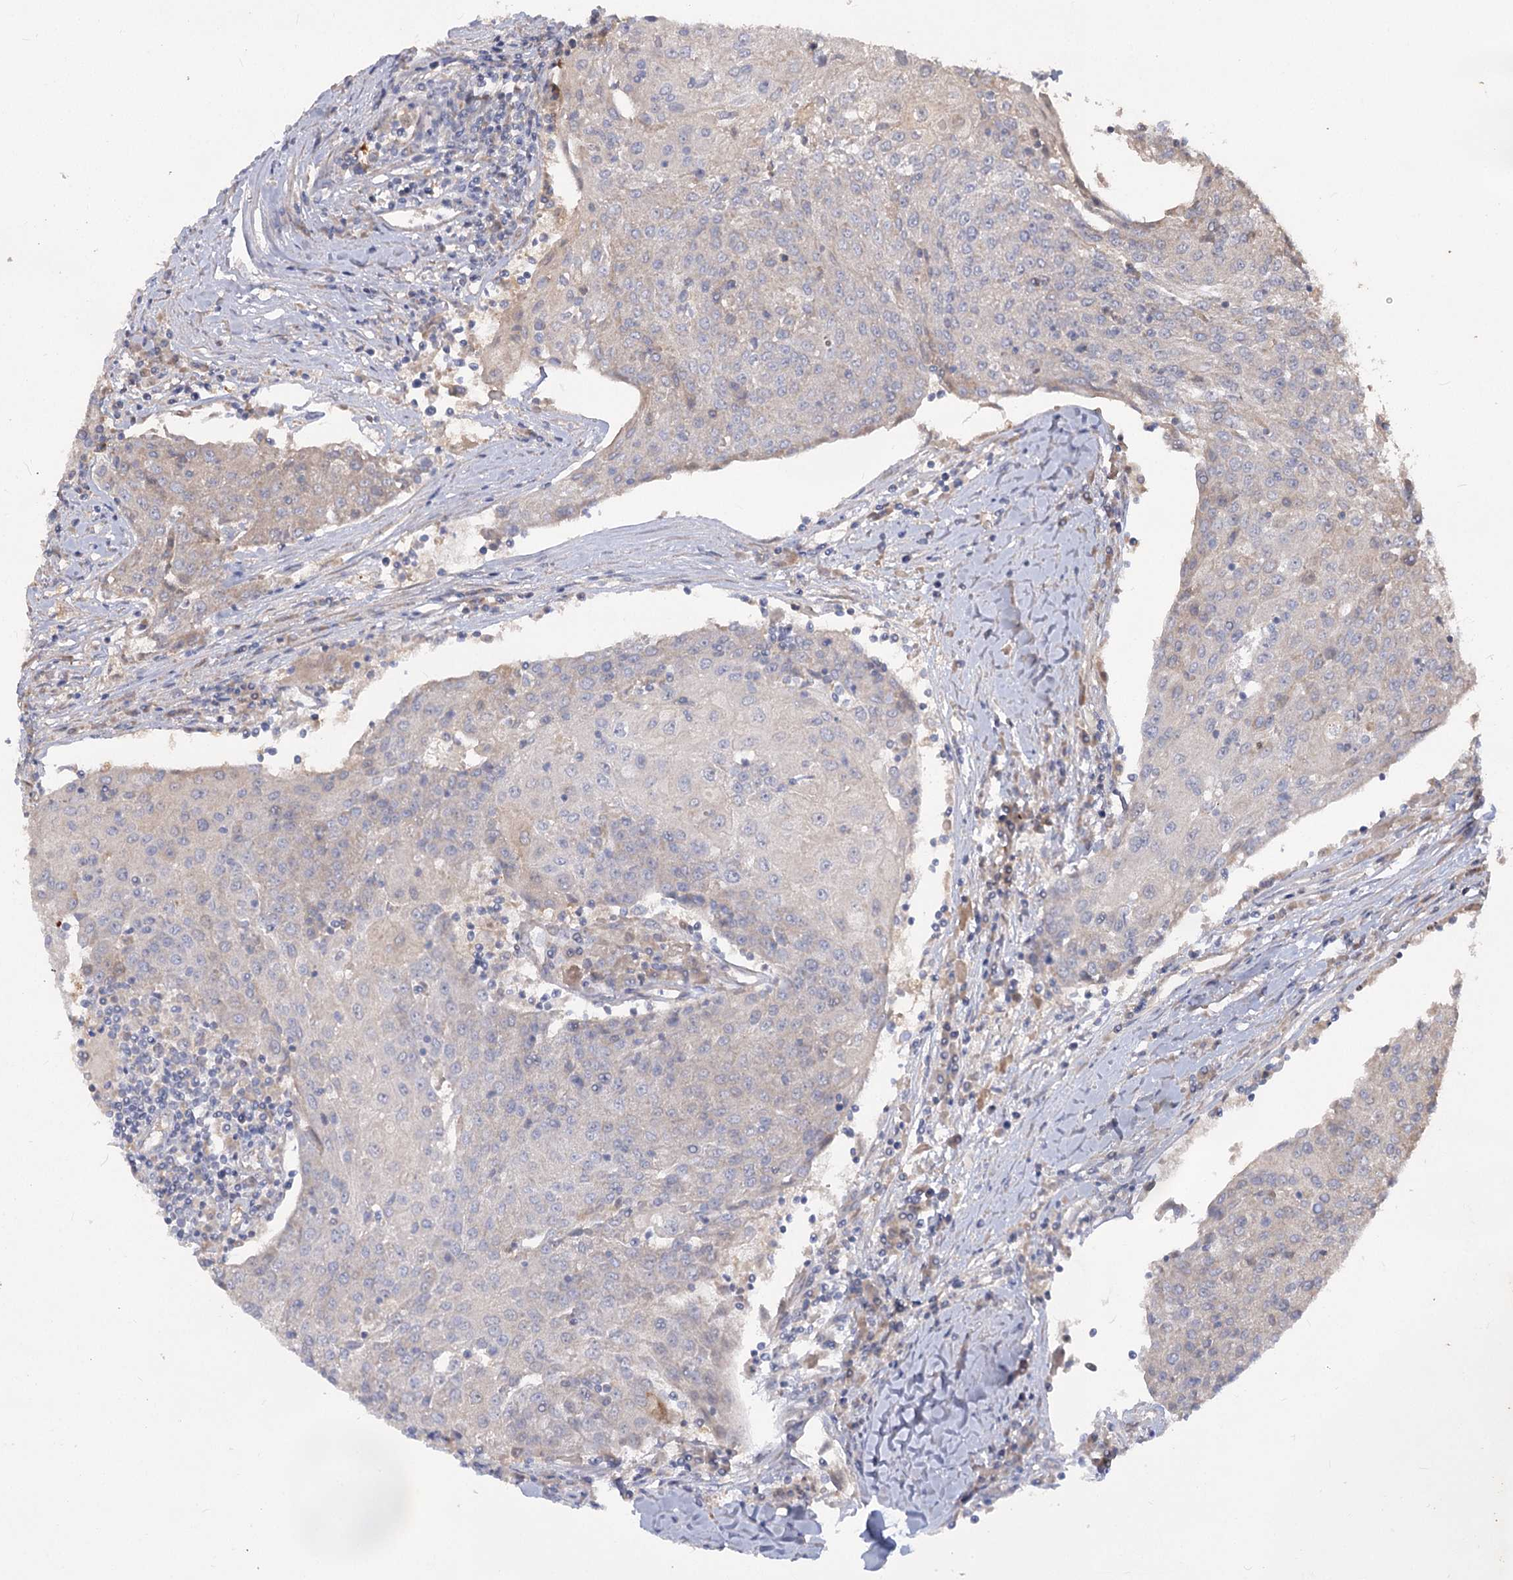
{"staining": {"intensity": "negative", "quantity": "none", "location": "none"}, "tissue": "urothelial cancer", "cell_type": "Tumor cells", "image_type": "cancer", "snomed": [{"axis": "morphology", "description": "Urothelial carcinoma, High grade"}, {"axis": "topography", "description": "Urinary bladder"}], "caption": "Immunohistochemistry micrograph of urothelial carcinoma (high-grade) stained for a protein (brown), which reveals no positivity in tumor cells.", "gene": "RIN2", "patient": {"sex": "female", "age": 85}}